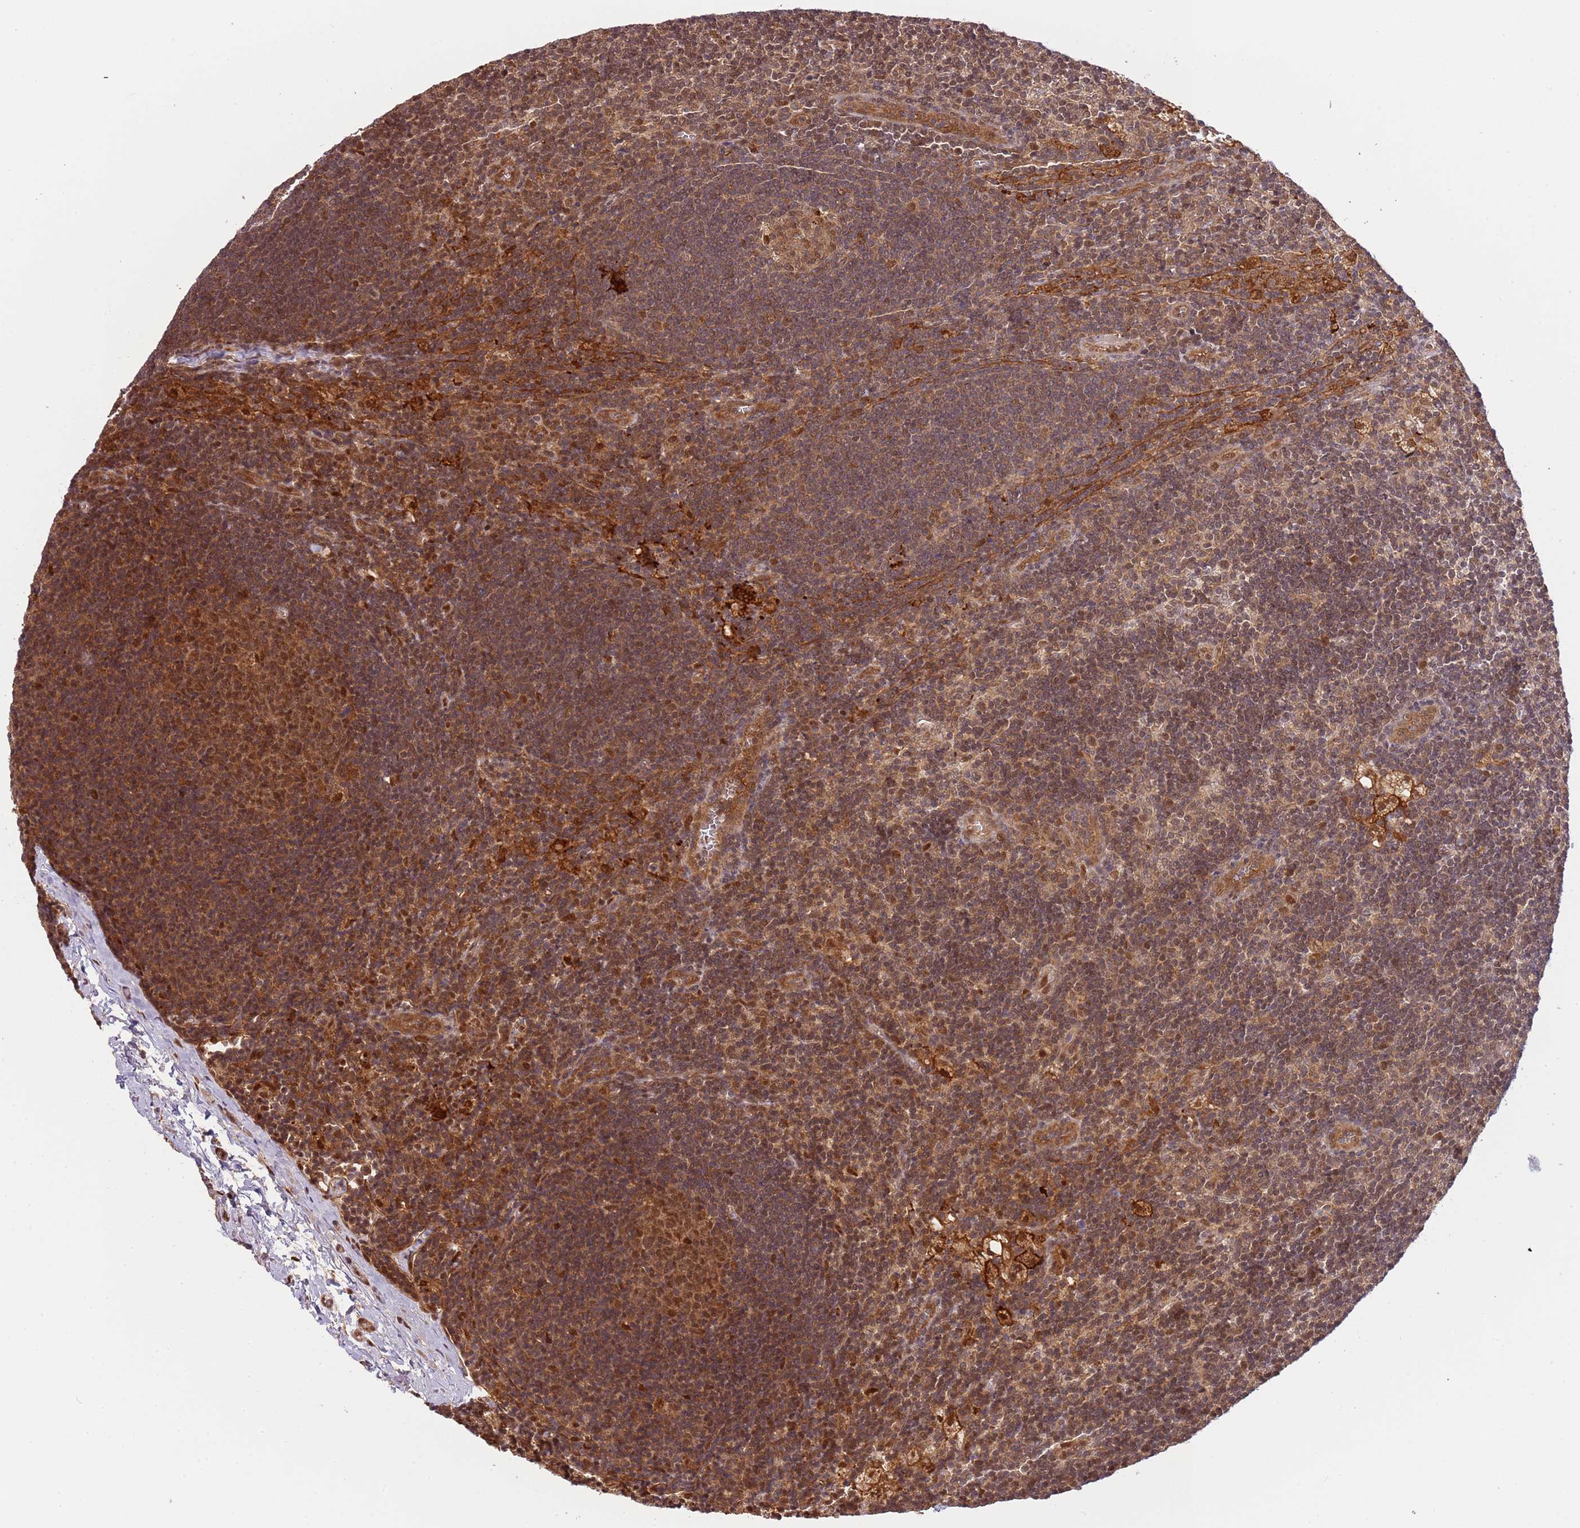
{"staining": {"intensity": "strong", "quantity": ">75%", "location": "cytoplasmic/membranous,nuclear"}, "tissue": "lymph node", "cell_type": "Germinal center cells", "image_type": "normal", "snomed": [{"axis": "morphology", "description": "Normal tissue, NOS"}, {"axis": "topography", "description": "Lymph node"}], "caption": "A brown stain highlights strong cytoplasmic/membranous,nuclear positivity of a protein in germinal center cells of benign lymph node. (IHC, brightfield microscopy, high magnification).", "gene": "PLSCR5", "patient": {"sex": "male", "age": 24}}